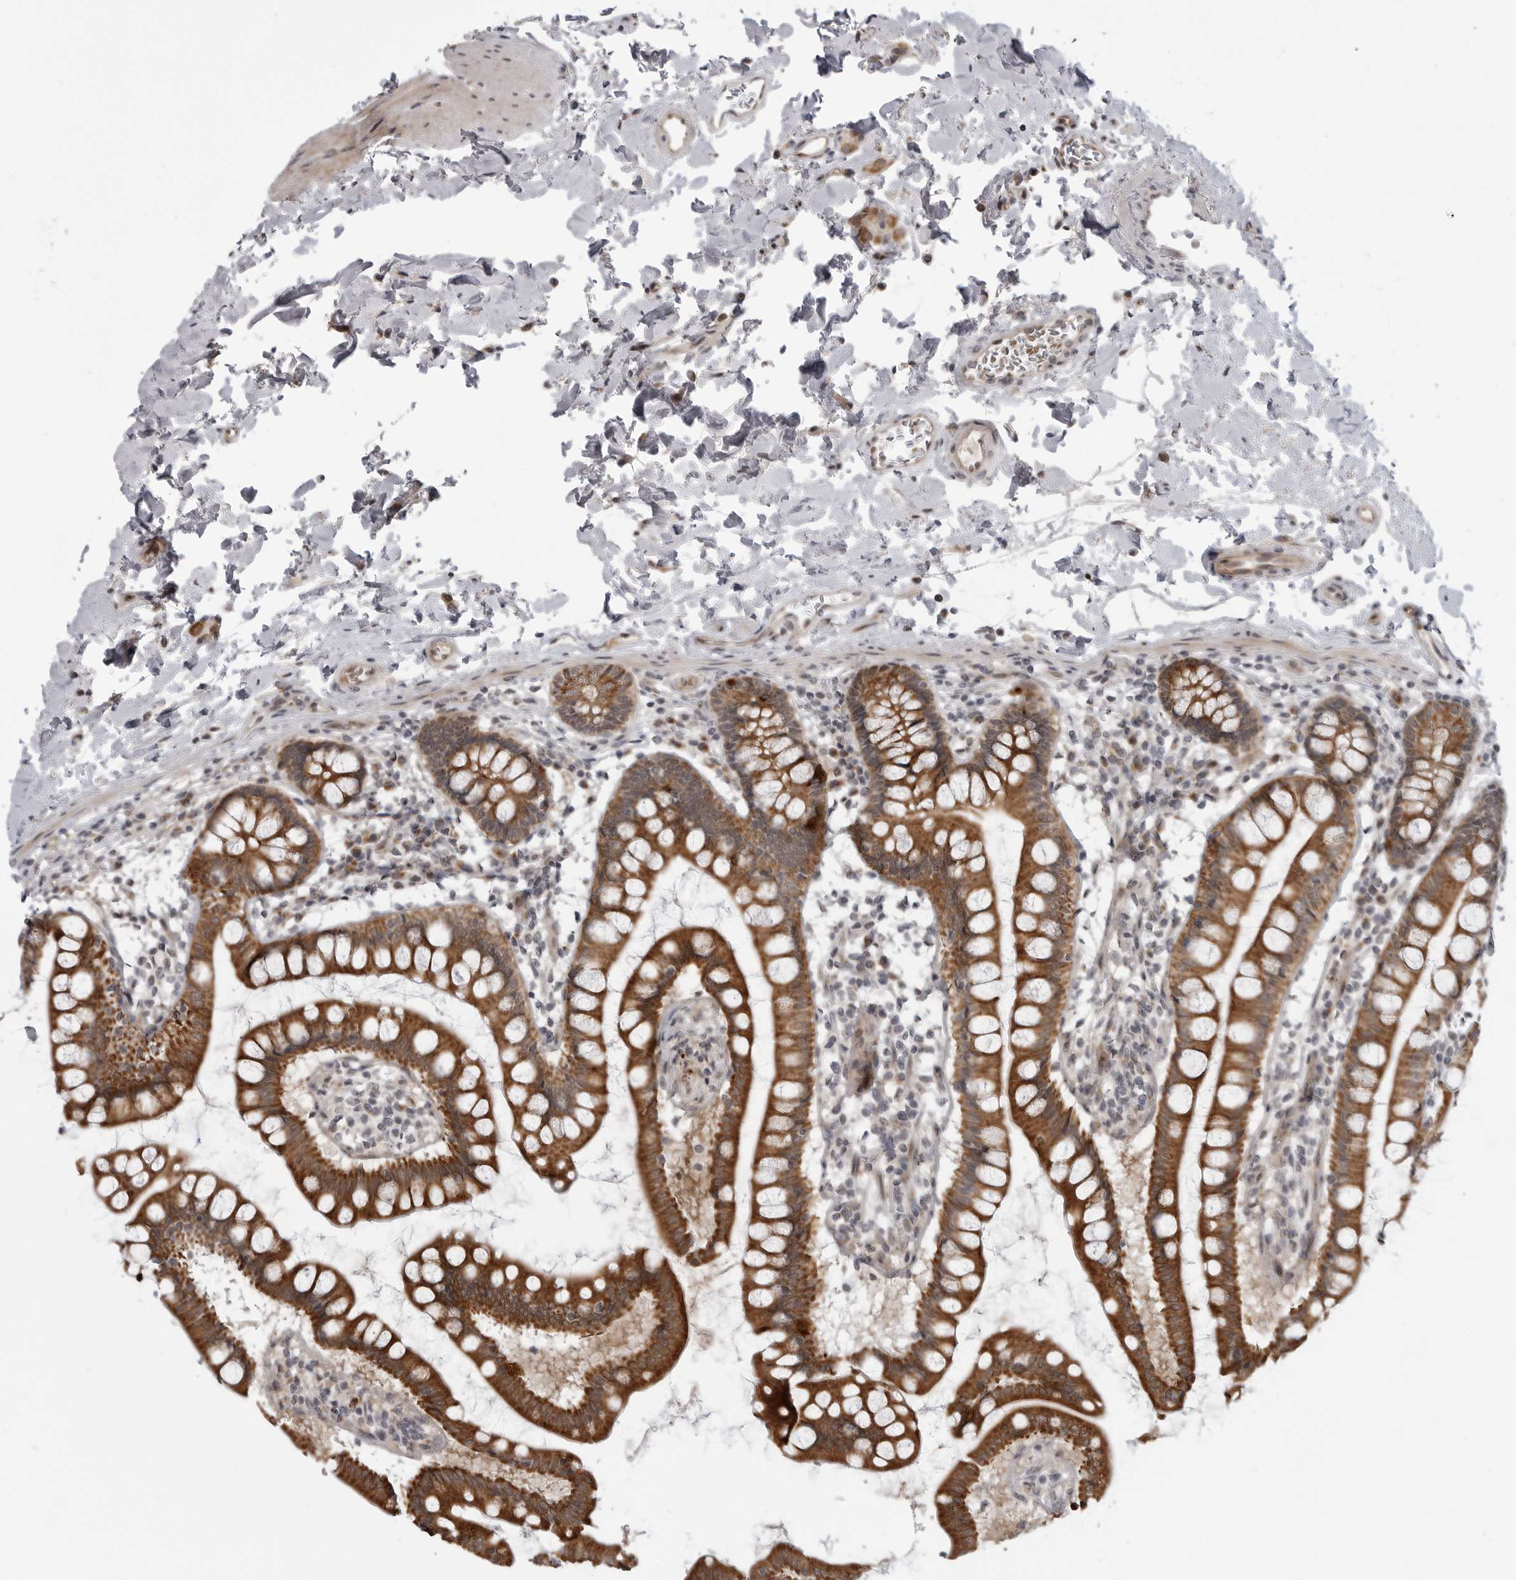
{"staining": {"intensity": "moderate", "quantity": ">75%", "location": "cytoplasmic/membranous"}, "tissue": "small intestine", "cell_type": "Glandular cells", "image_type": "normal", "snomed": [{"axis": "morphology", "description": "Normal tissue, NOS"}, {"axis": "topography", "description": "Small intestine"}], "caption": "Benign small intestine reveals moderate cytoplasmic/membranous expression in about >75% of glandular cells.", "gene": "LRRC45", "patient": {"sex": "female", "age": 84}}